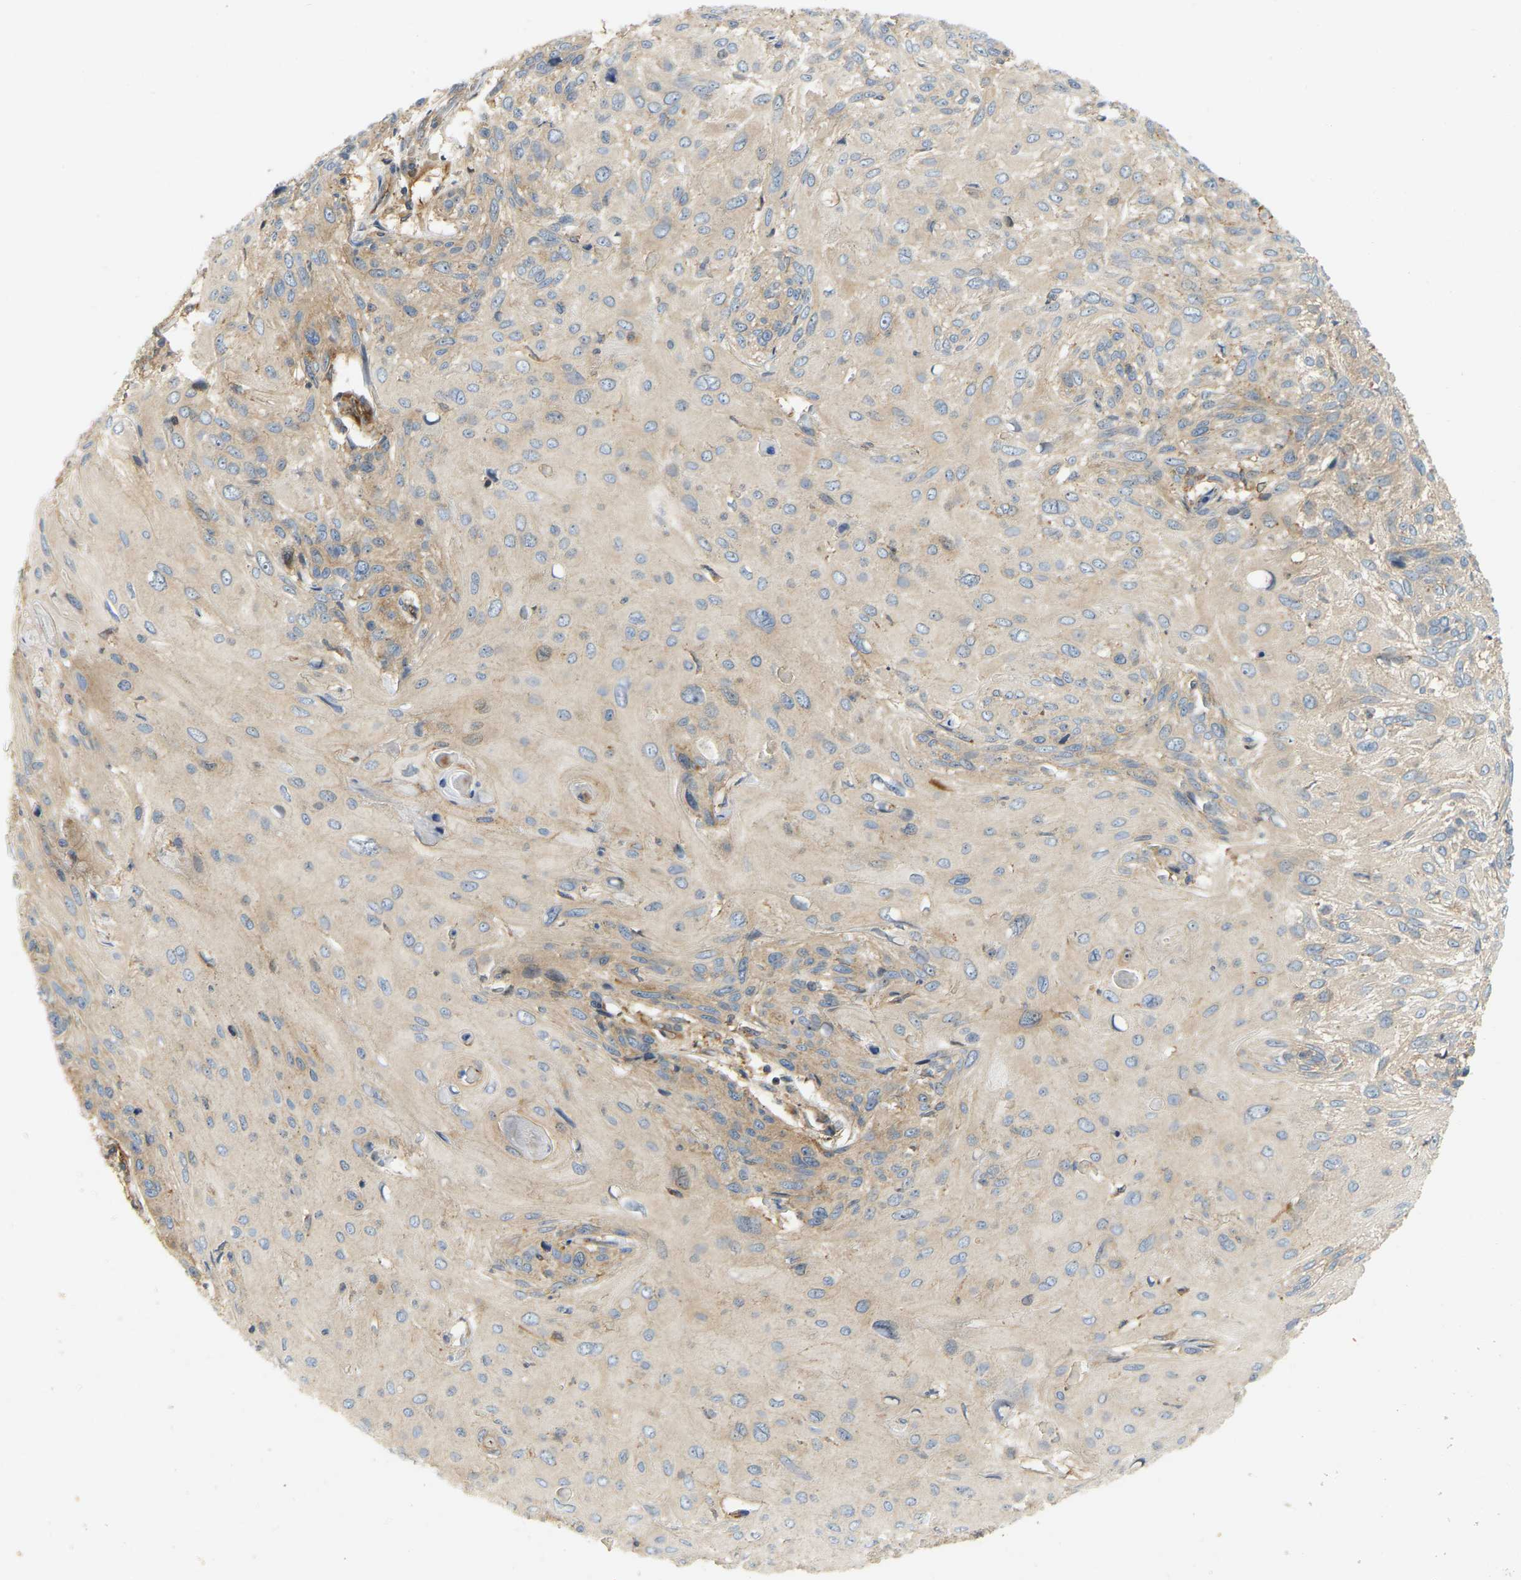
{"staining": {"intensity": "weak", "quantity": "<25%", "location": "cytoplasmic/membranous"}, "tissue": "cervical cancer", "cell_type": "Tumor cells", "image_type": "cancer", "snomed": [{"axis": "morphology", "description": "Squamous cell carcinoma, NOS"}, {"axis": "topography", "description": "Cervix"}], "caption": "Immunohistochemistry of cervical squamous cell carcinoma exhibits no staining in tumor cells.", "gene": "AKAP13", "patient": {"sex": "female", "age": 51}}